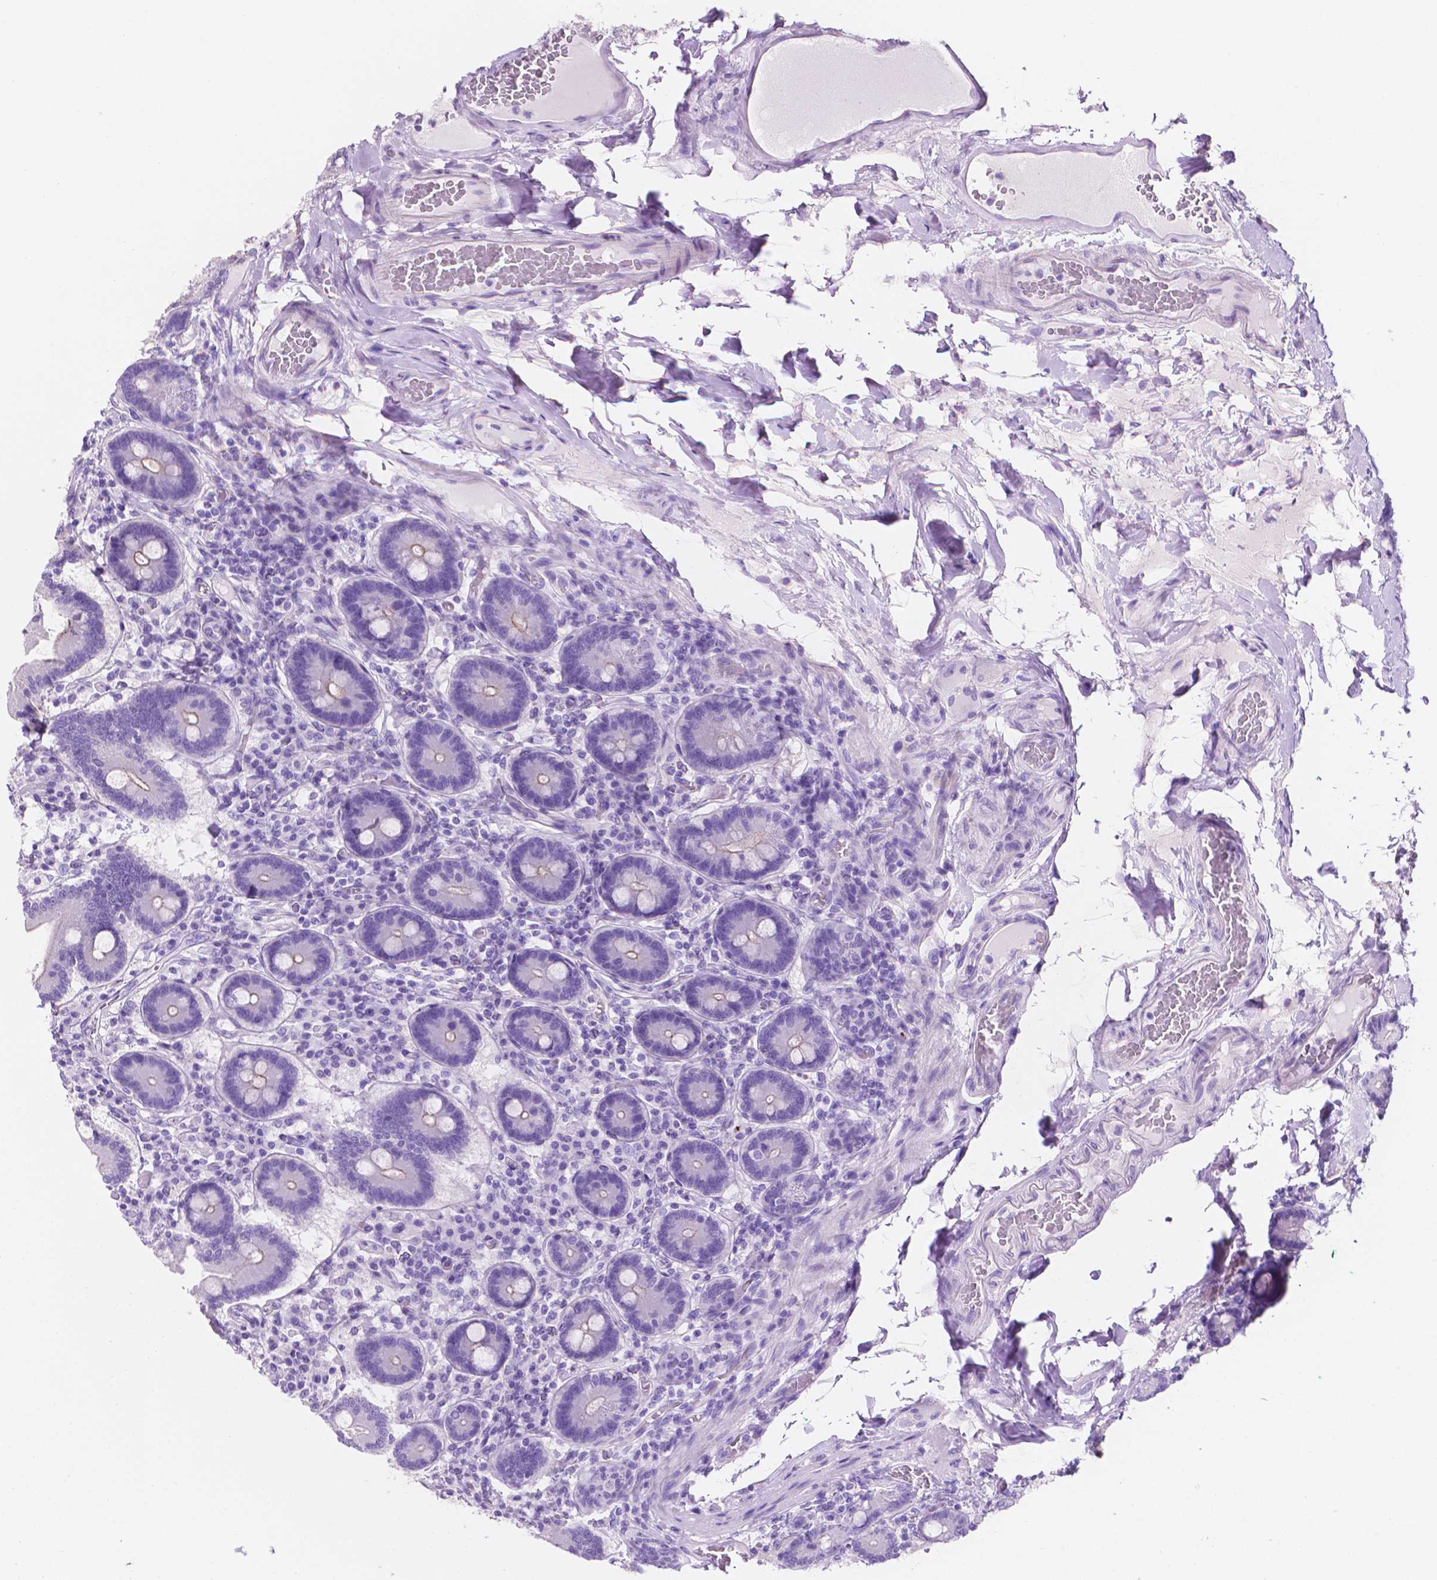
{"staining": {"intensity": "weak", "quantity": "<25%", "location": "cytoplasmic/membranous"}, "tissue": "duodenum", "cell_type": "Glandular cells", "image_type": "normal", "snomed": [{"axis": "morphology", "description": "Normal tissue, NOS"}, {"axis": "topography", "description": "Duodenum"}], "caption": "DAB (3,3'-diaminobenzidine) immunohistochemical staining of benign human duodenum reveals no significant staining in glandular cells.", "gene": "IGFN1", "patient": {"sex": "female", "age": 62}}